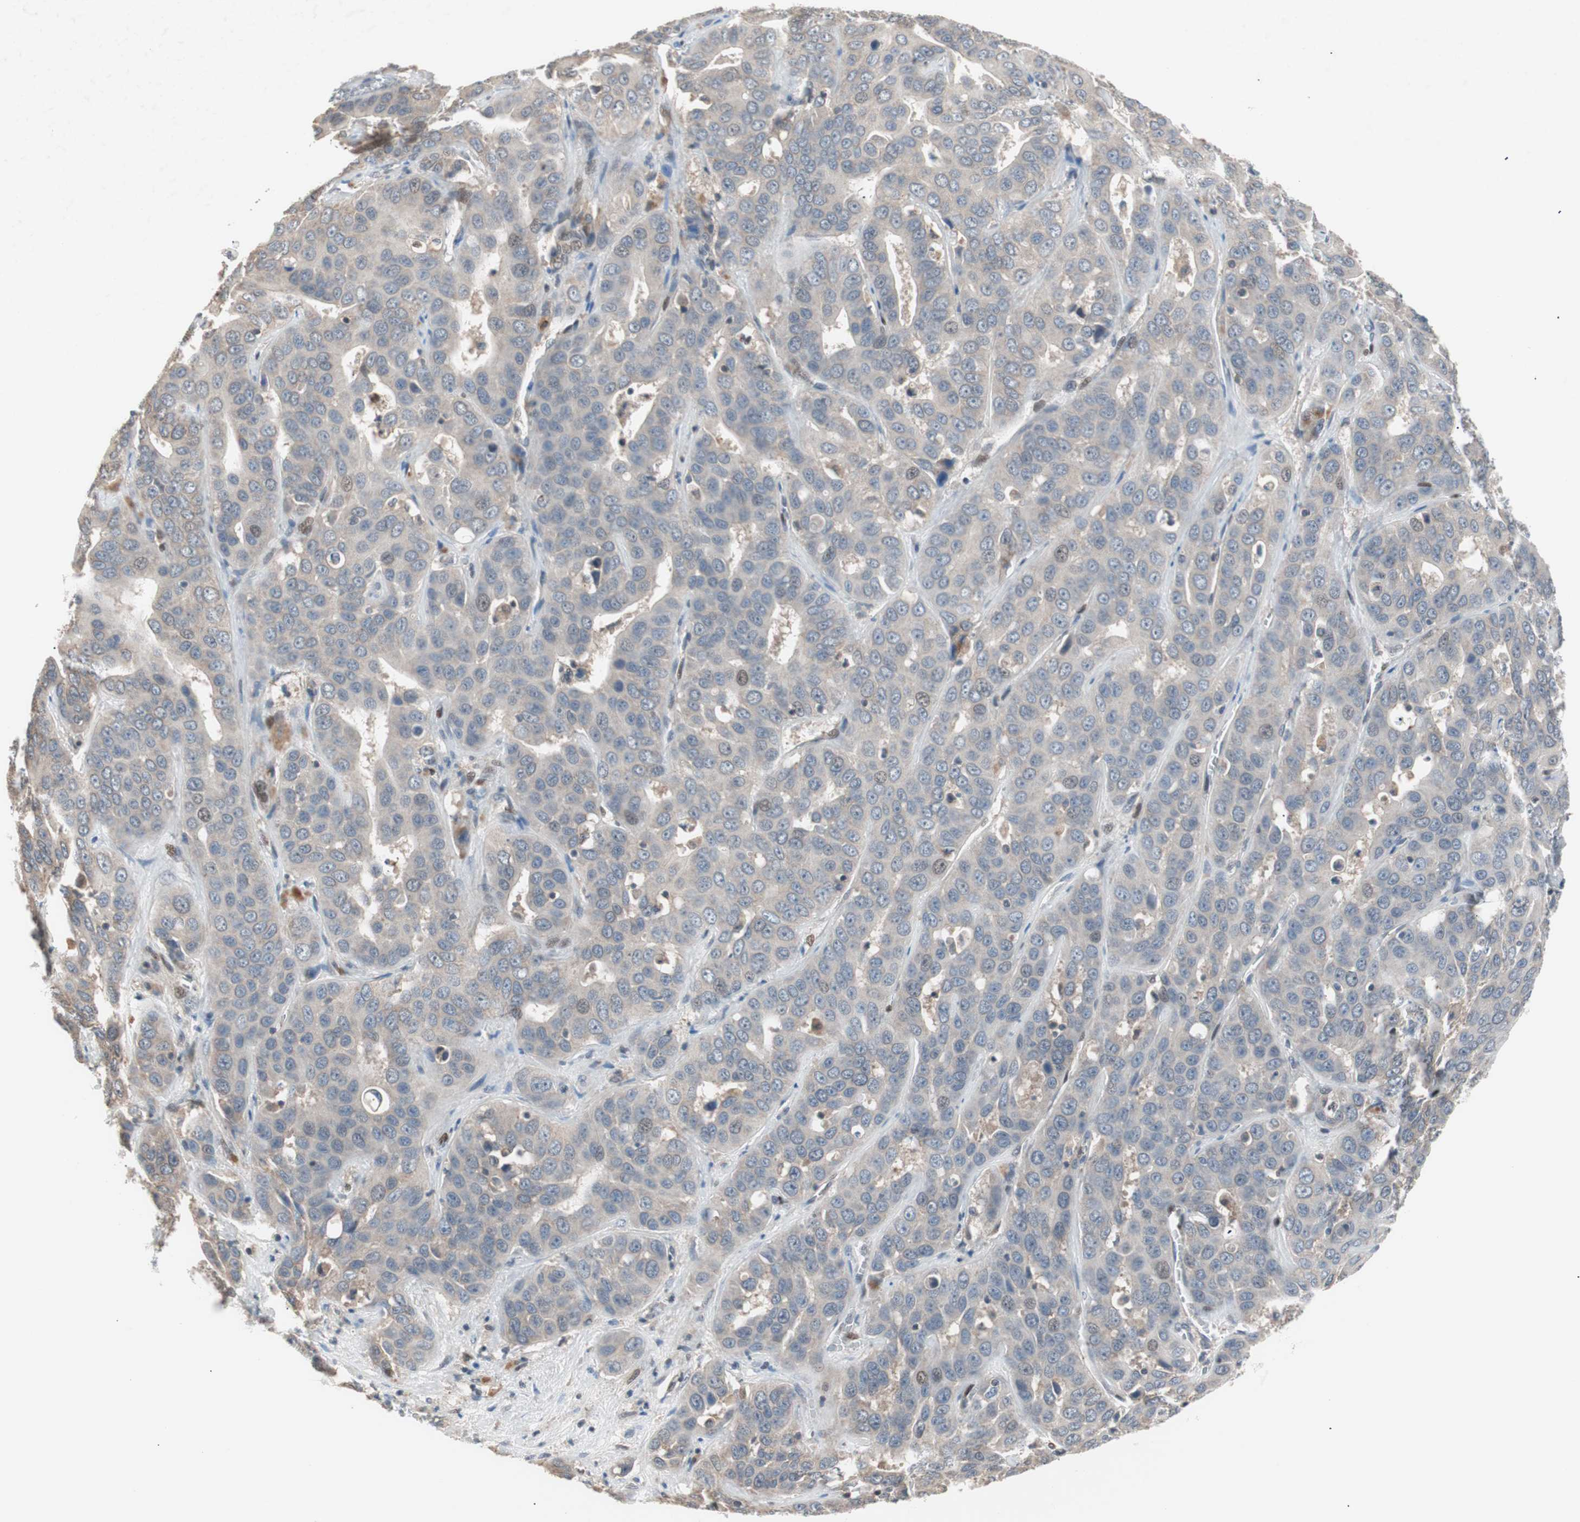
{"staining": {"intensity": "negative", "quantity": "none", "location": "none"}, "tissue": "liver cancer", "cell_type": "Tumor cells", "image_type": "cancer", "snomed": [{"axis": "morphology", "description": "Cholangiocarcinoma"}, {"axis": "topography", "description": "Liver"}], "caption": "This is an immunohistochemistry photomicrograph of liver cholangiocarcinoma. There is no expression in tumor cells.", "gene": "POLH", "patient": {"sex": "female", "age": 52}}